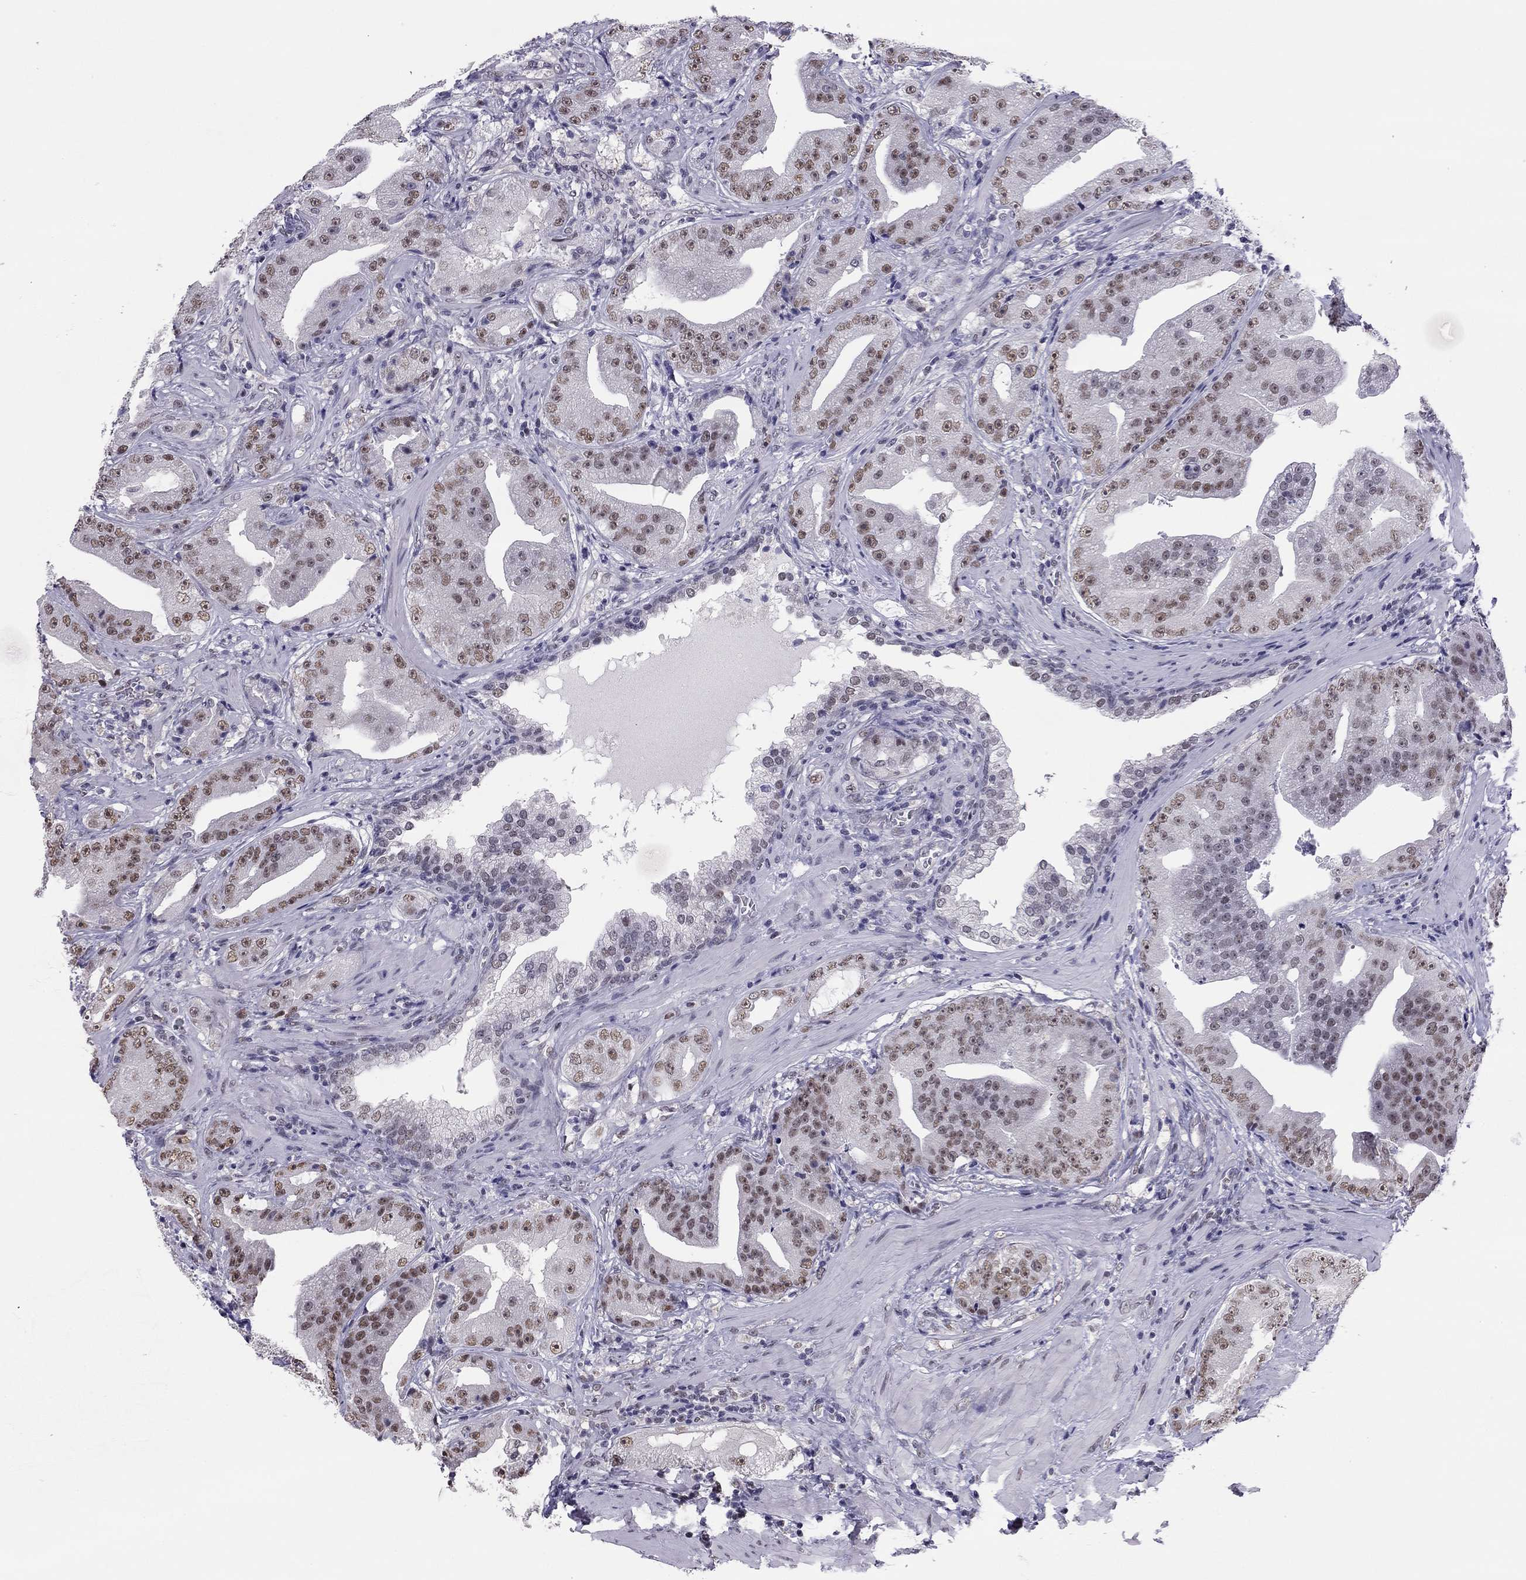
{"staining": {"intensity": "moderate", "quantity": ">75%", "location": "nuclear"}, "tissue": "prostate cancer", "cell_type": "Tumor cells", "image_type": "cancer", "snomed": [{"axis": "morphology", "description": "Adenocarcinoma, Low grade"}, {"axis": "topography", "description": "Prostate"}], "caption": "A brown stain labels moderate nuclear positivity of a protein in human prostate cancer tumor cells. The staining is performed using DAB (3,3'-diaminobenzidine) brown chromogen to label protein expression. The nuclei are counter-stained blue using hematoxylin.", "gene": "DOT1L", "patient": {"sex": "male", "age": 62}}